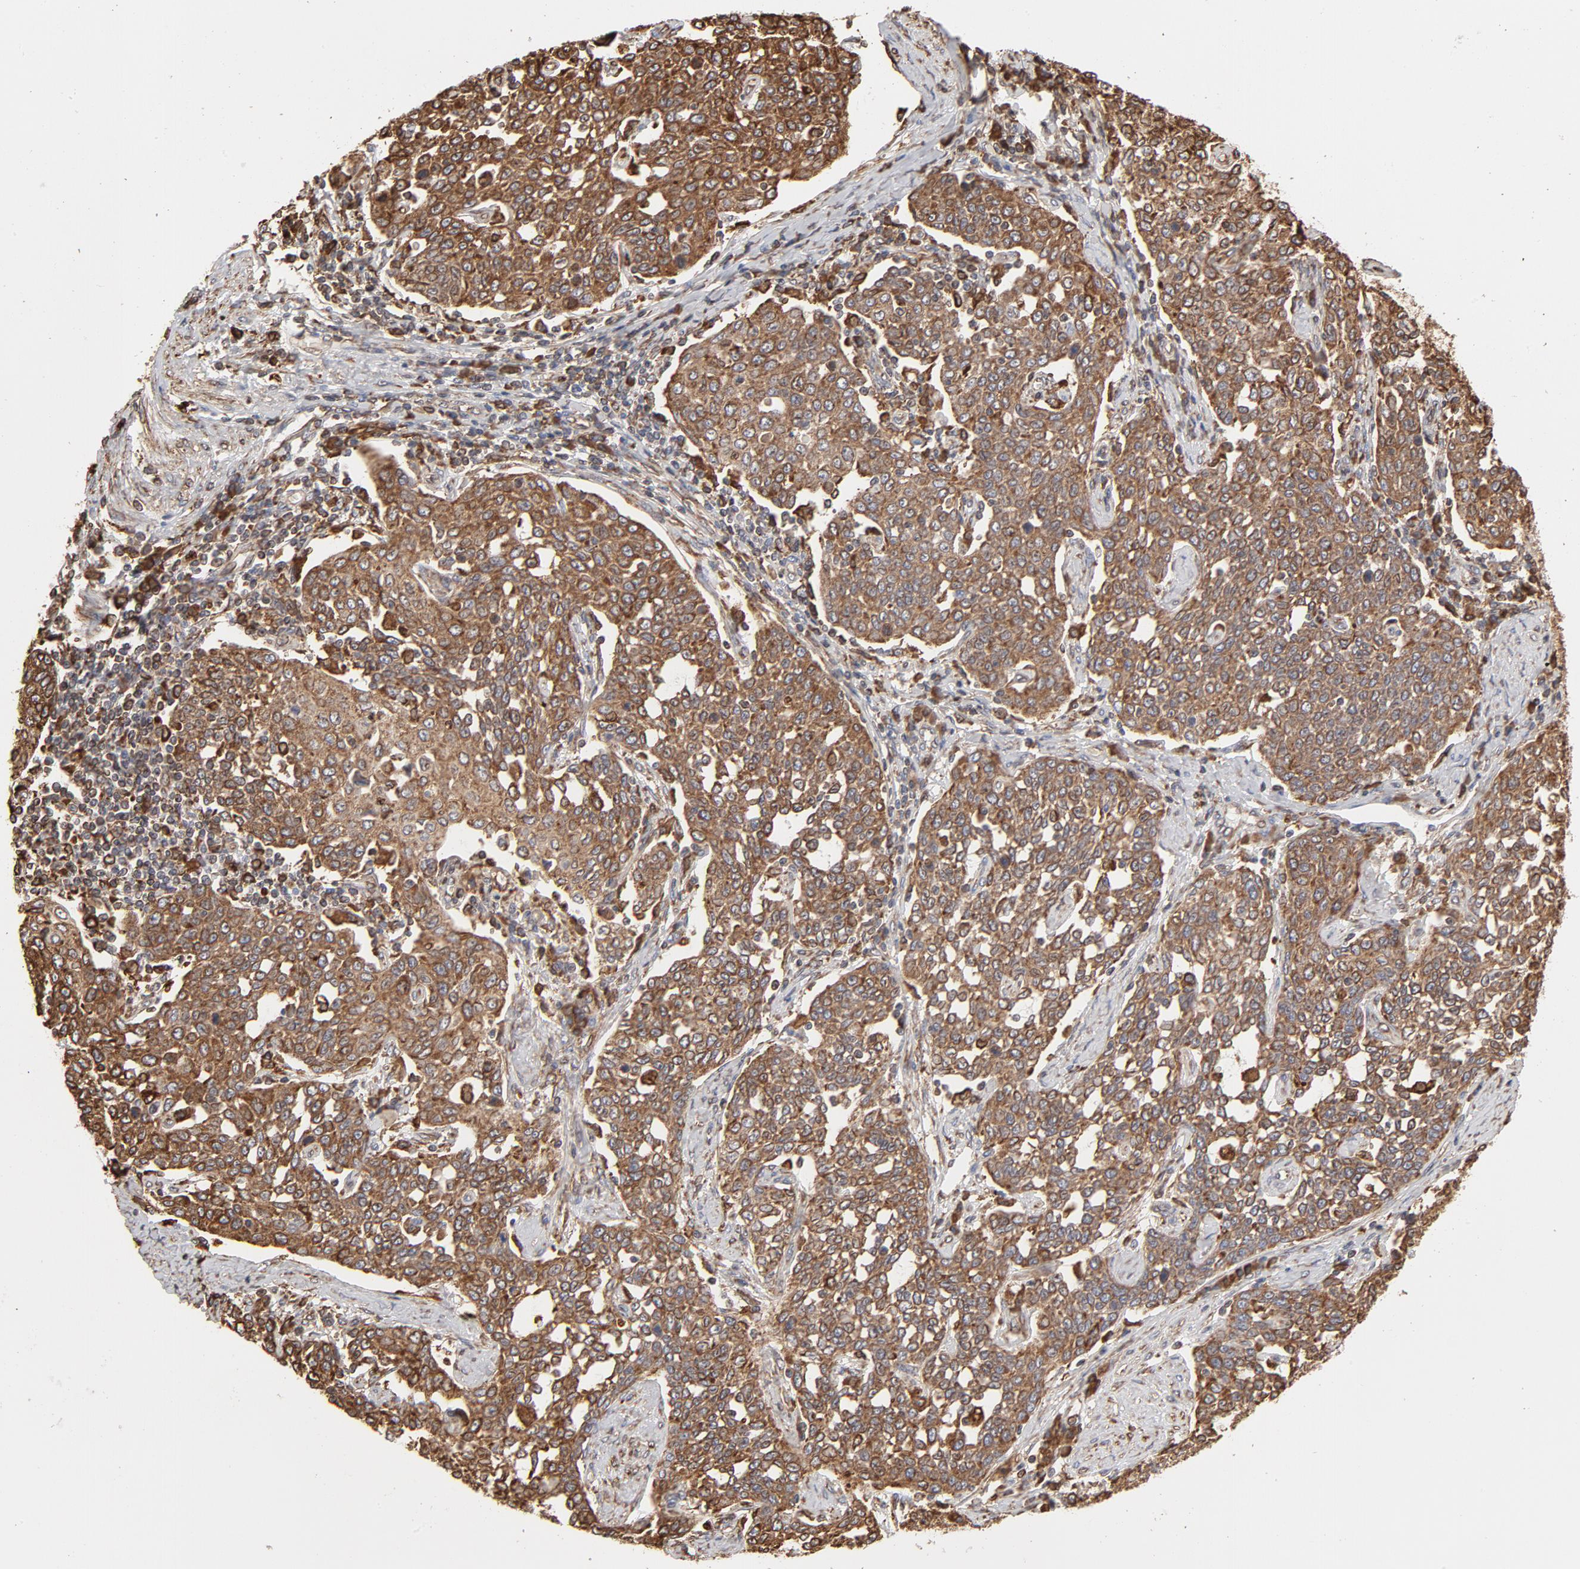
{"staining": {"intensity": "moderate", "quantity": ">75%", "location": "cytoplasmic/membranous"}, "tissue": "cervical cancer", "cell_type": "Tumor cells", "image_type": "cancer", "snomed": [{"axis": "morphology", "description": "Squamous cell carcinoma, NOS"}, {"axis": "topography", "description": "Cervix"}], "caption": "This micrograph shows IHC staining of human cervical cancer, with medium moderate cytoplasmic/membranous positivity in about >75% of tumor cells.", "gene": "CANX", "patient": {"sex": "female", "age": 34}}